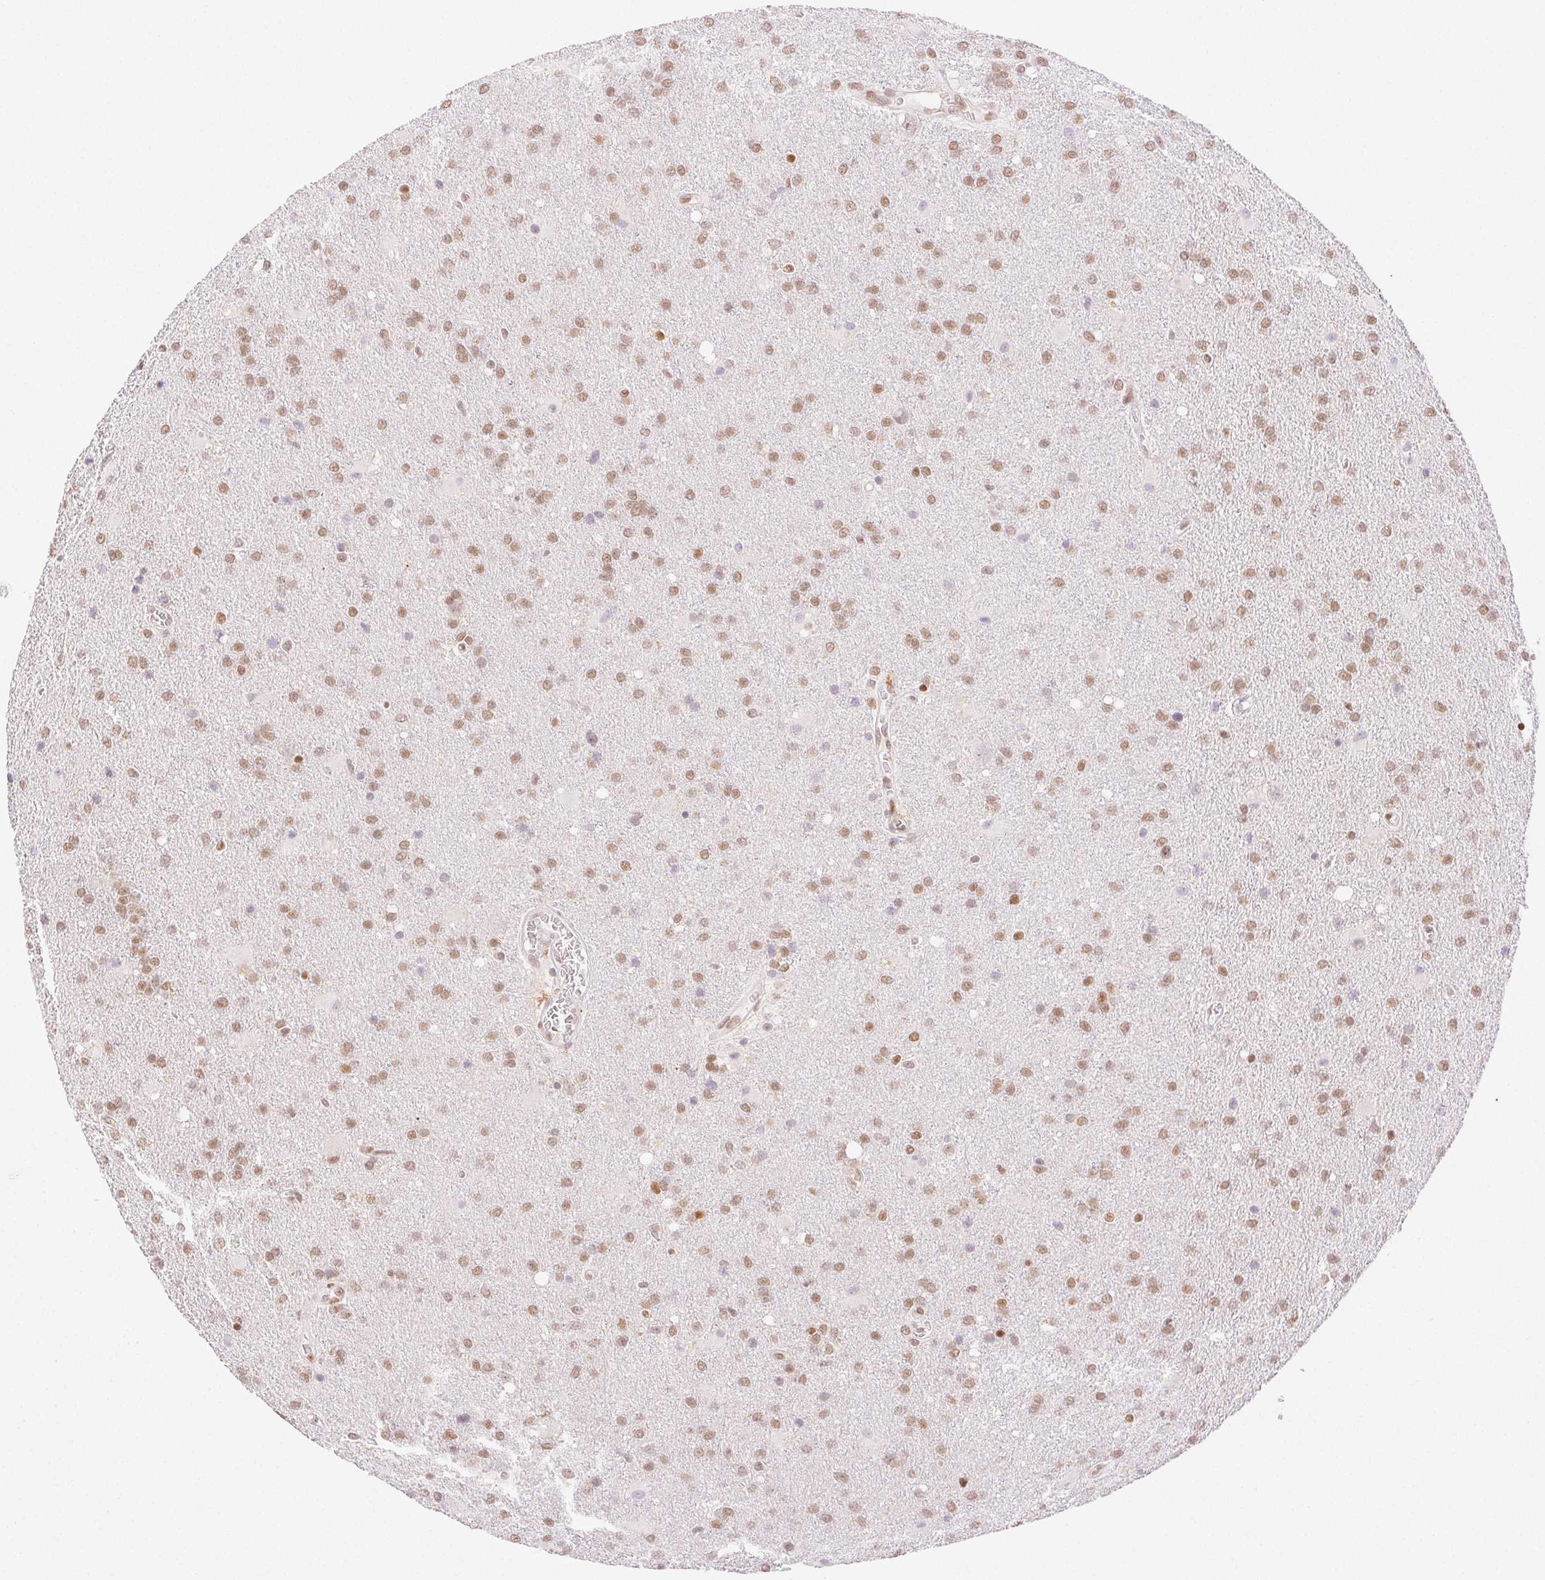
{"staining": {"intensity": "moderate", "quantity": ">75%", "location": "nuclear"}, "tissue": "glioma", "cell_type": "Tumor cells", "image_type": "cancer", "snomed": [{"axis": "morphology", "description": "Glioma, malignant, Low grade"}, {"axis": "topography", "description": "Brain"}], "caption": "About >75% of tumor cells in malignant glioma (low-grade) demonstrate moderate nuclear protein positivity as visualized by brown immunohistochemical staining.", "gene": "H2AZ2", "patient": {"sex": "male", "age": 66}}